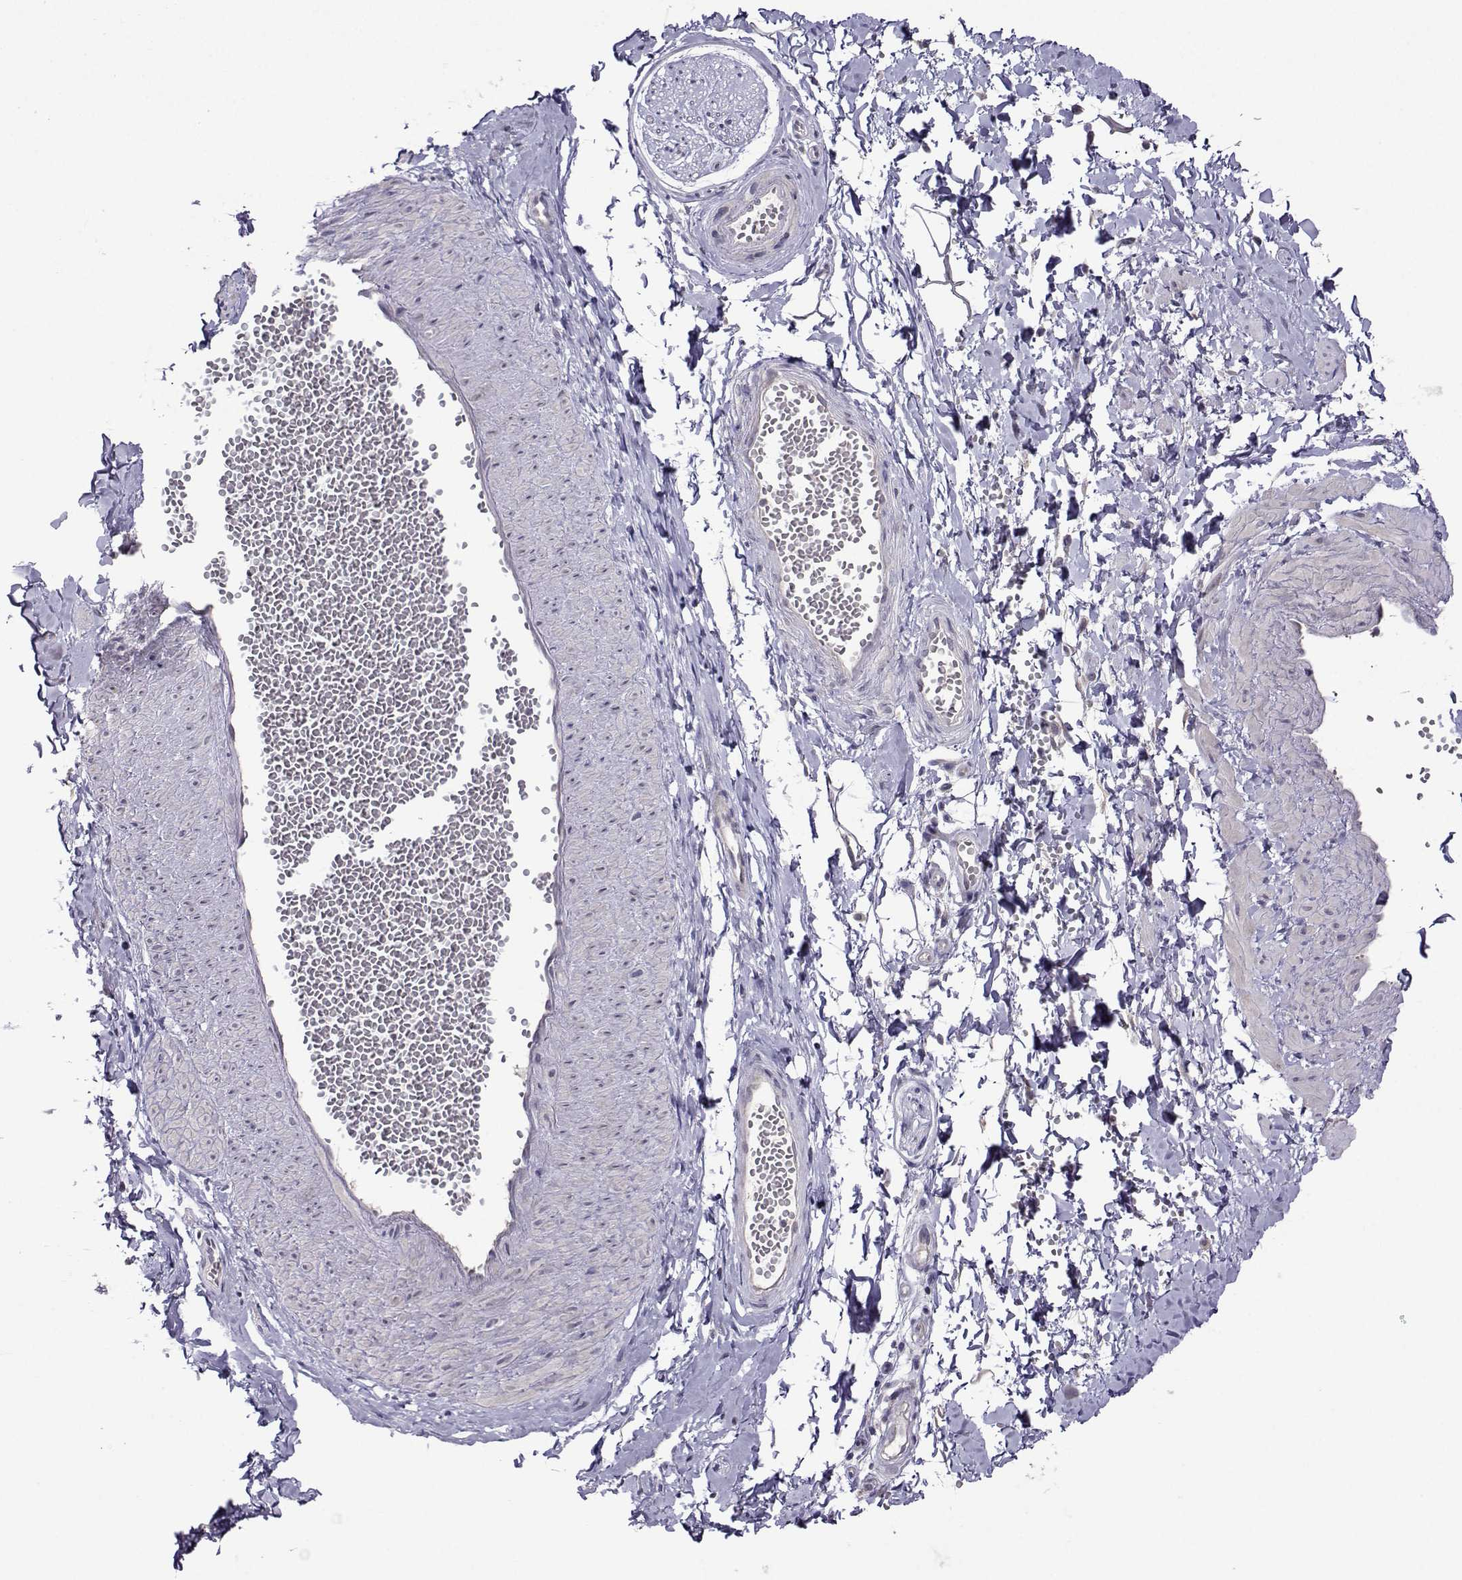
{"staining": {"intensity": "negative", "quantity": "none", "location": "none"}, "tissue": "adipose tissue", "cell_type": "Adipocytes", "image_type": "normal", "snomed": [{"axis": "morphology", "description": "Normal tissue, NOS"}, {"axis": "topography", "description": "Smooth muscle"}, {"axis": "topography", "description": "Peripheral nerve tissue"}], "caption": "Protein analysis of unremarkable adipose tissue displays no significant expression in adipocytes.", "gene": "DDX20", "patient": {"sex": "male", "age": 22}}